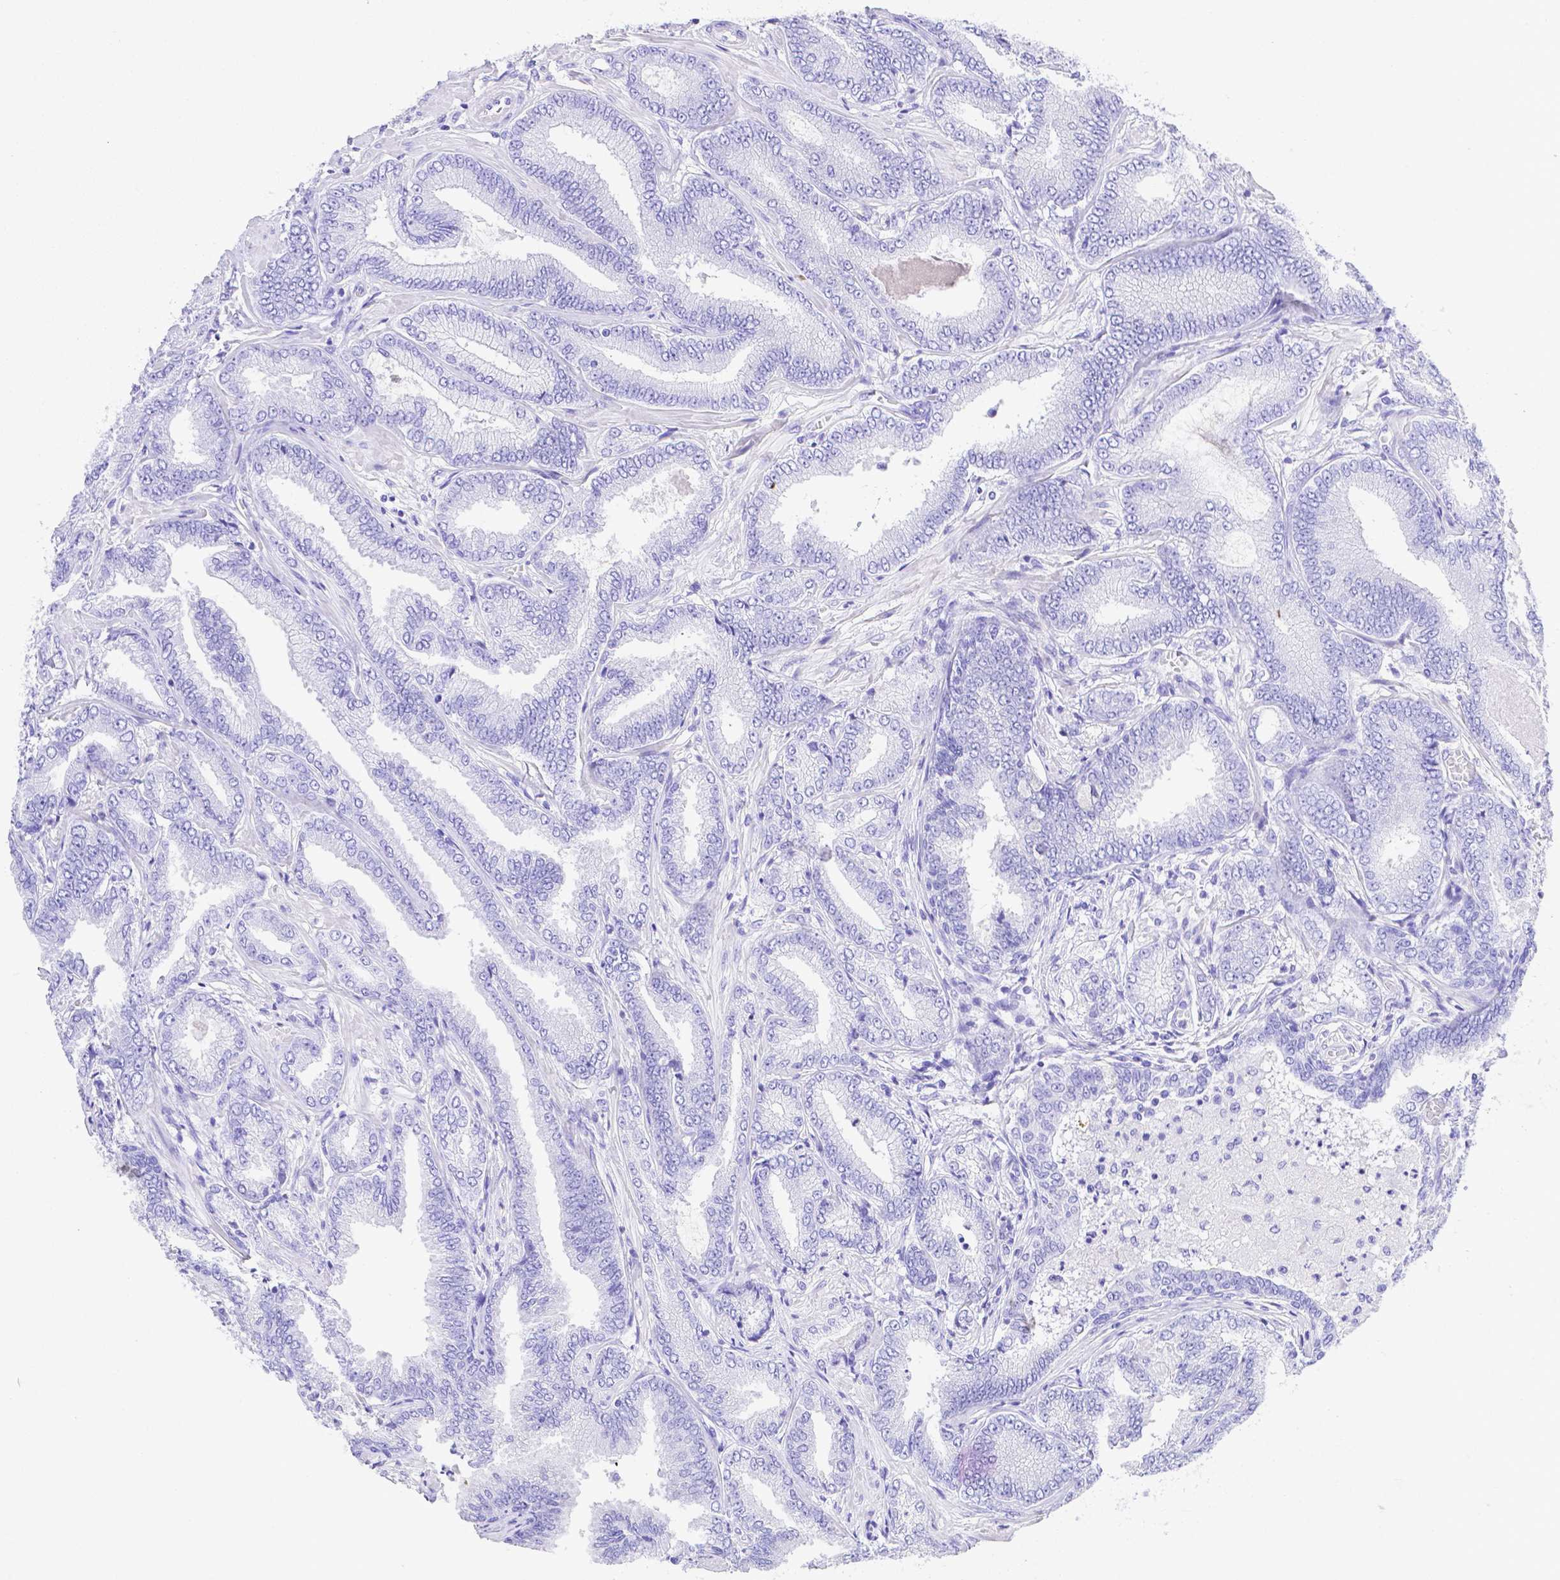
{"staining": {"intensity": "negative", "quantity": "none", "location": "none"}, "tissue": "prostate cancer", "cell_type": "Tumor cells", "image_type": "cancer", "snomed": [{"axis": "morphology", "description": "Adenocarcinoma, Low grade"}, {"axis": "topography", "description": "Prostate"}], "caption": "An image of prostate cancer (adenocarcinoma (low-grade)) stained for a protein exhibits no brown staining in tumor cells.", "gene": "SMR3A", "patient": {"sex": "male", "age": 55}}